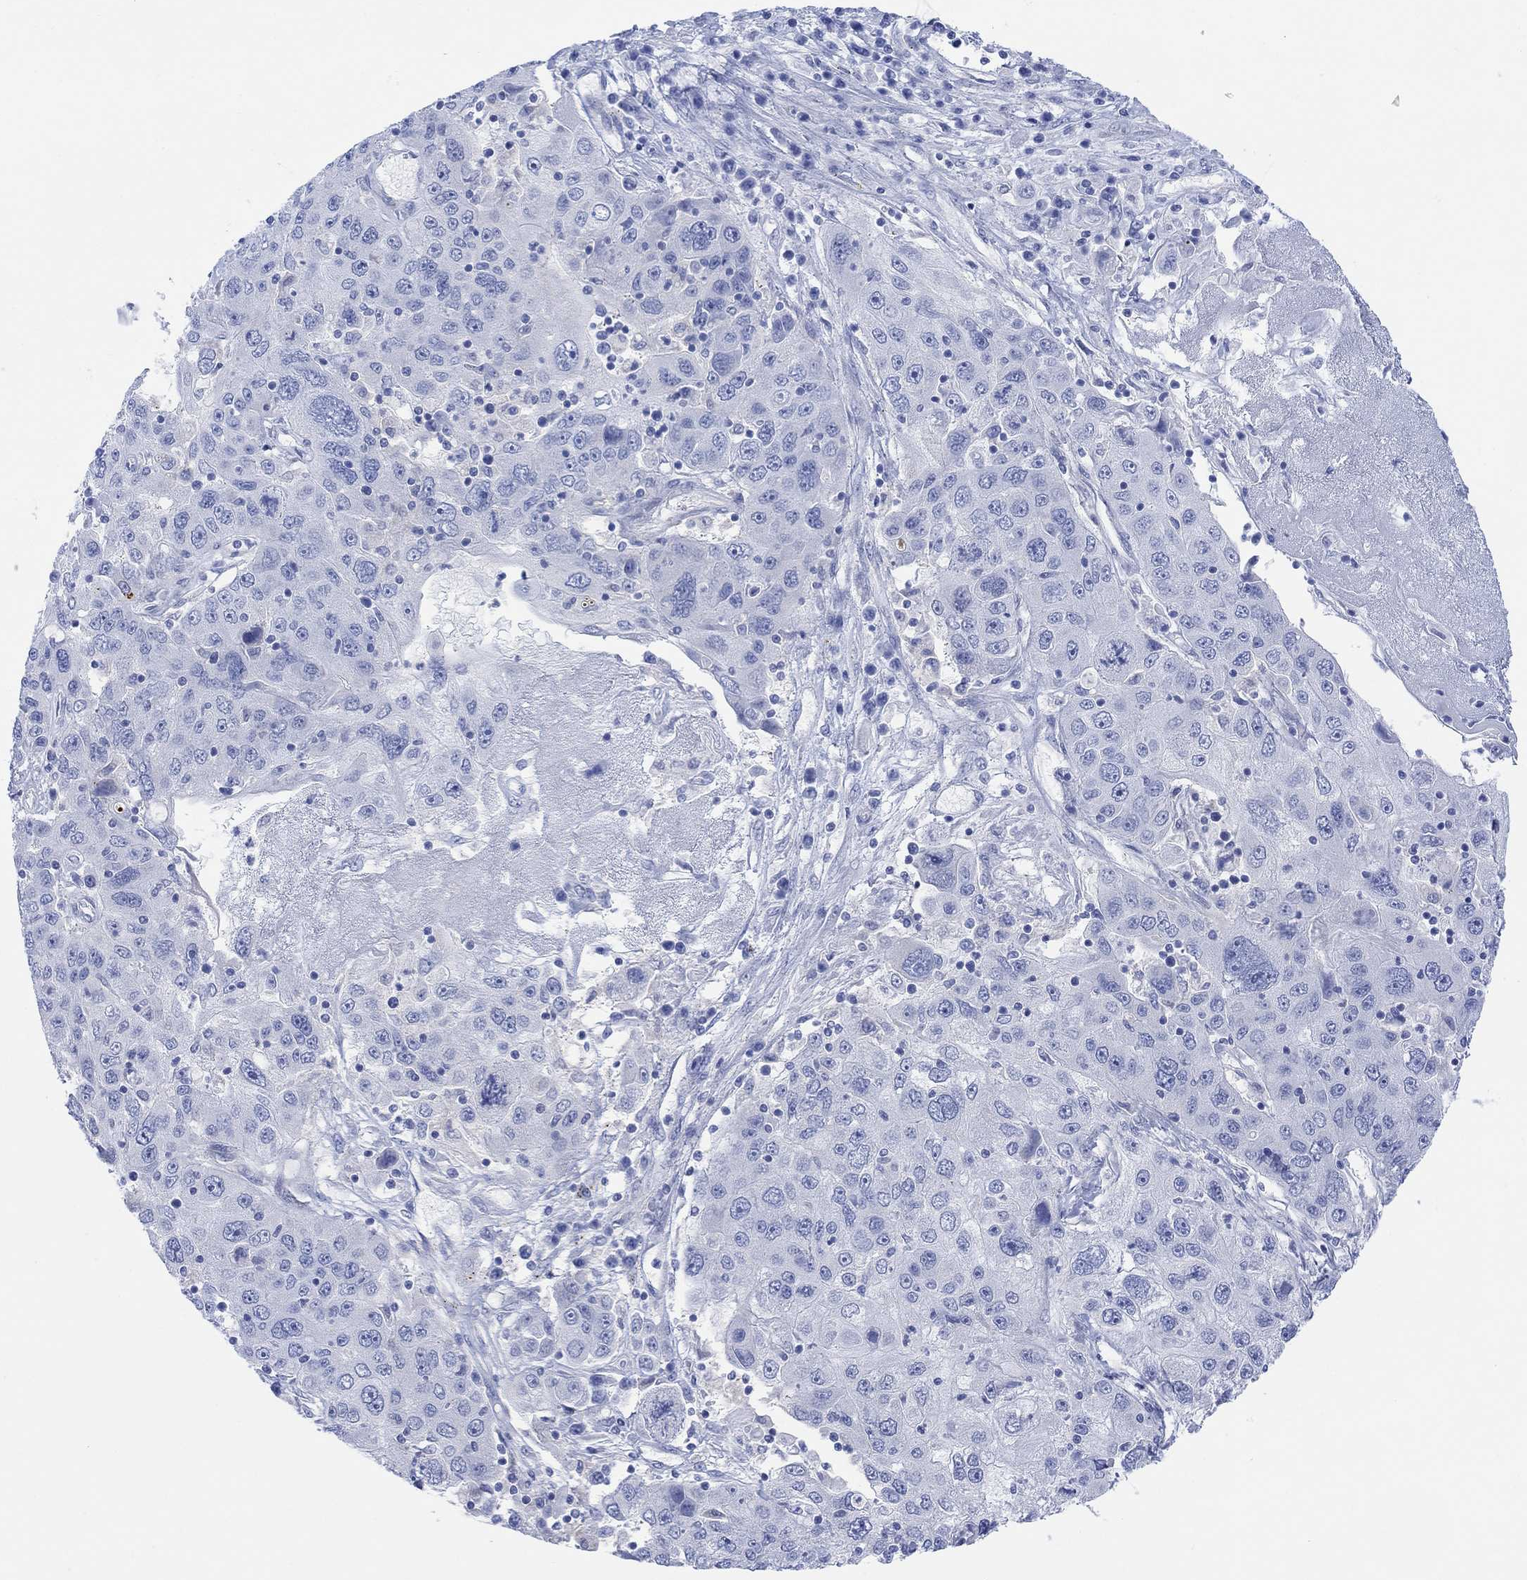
{"staining": {"intensity": "negative", "quantity": "none", "location": "none"}, "tissue": "stomach cancer", "cell_type": "Tumor cells", "image_type": "cancer", "snomed": [{"axis": "morphology", "description": "Adenocarcinoma, NOS"}, {"axis": "topography", "description": "Stomach"}], "caption": "An image of stomach adenocarcinoma stained for a protein reveals no brown staining in tumor cells.", "gene": "TLDC2", "patient": {"sex": "male", "age": 56}}